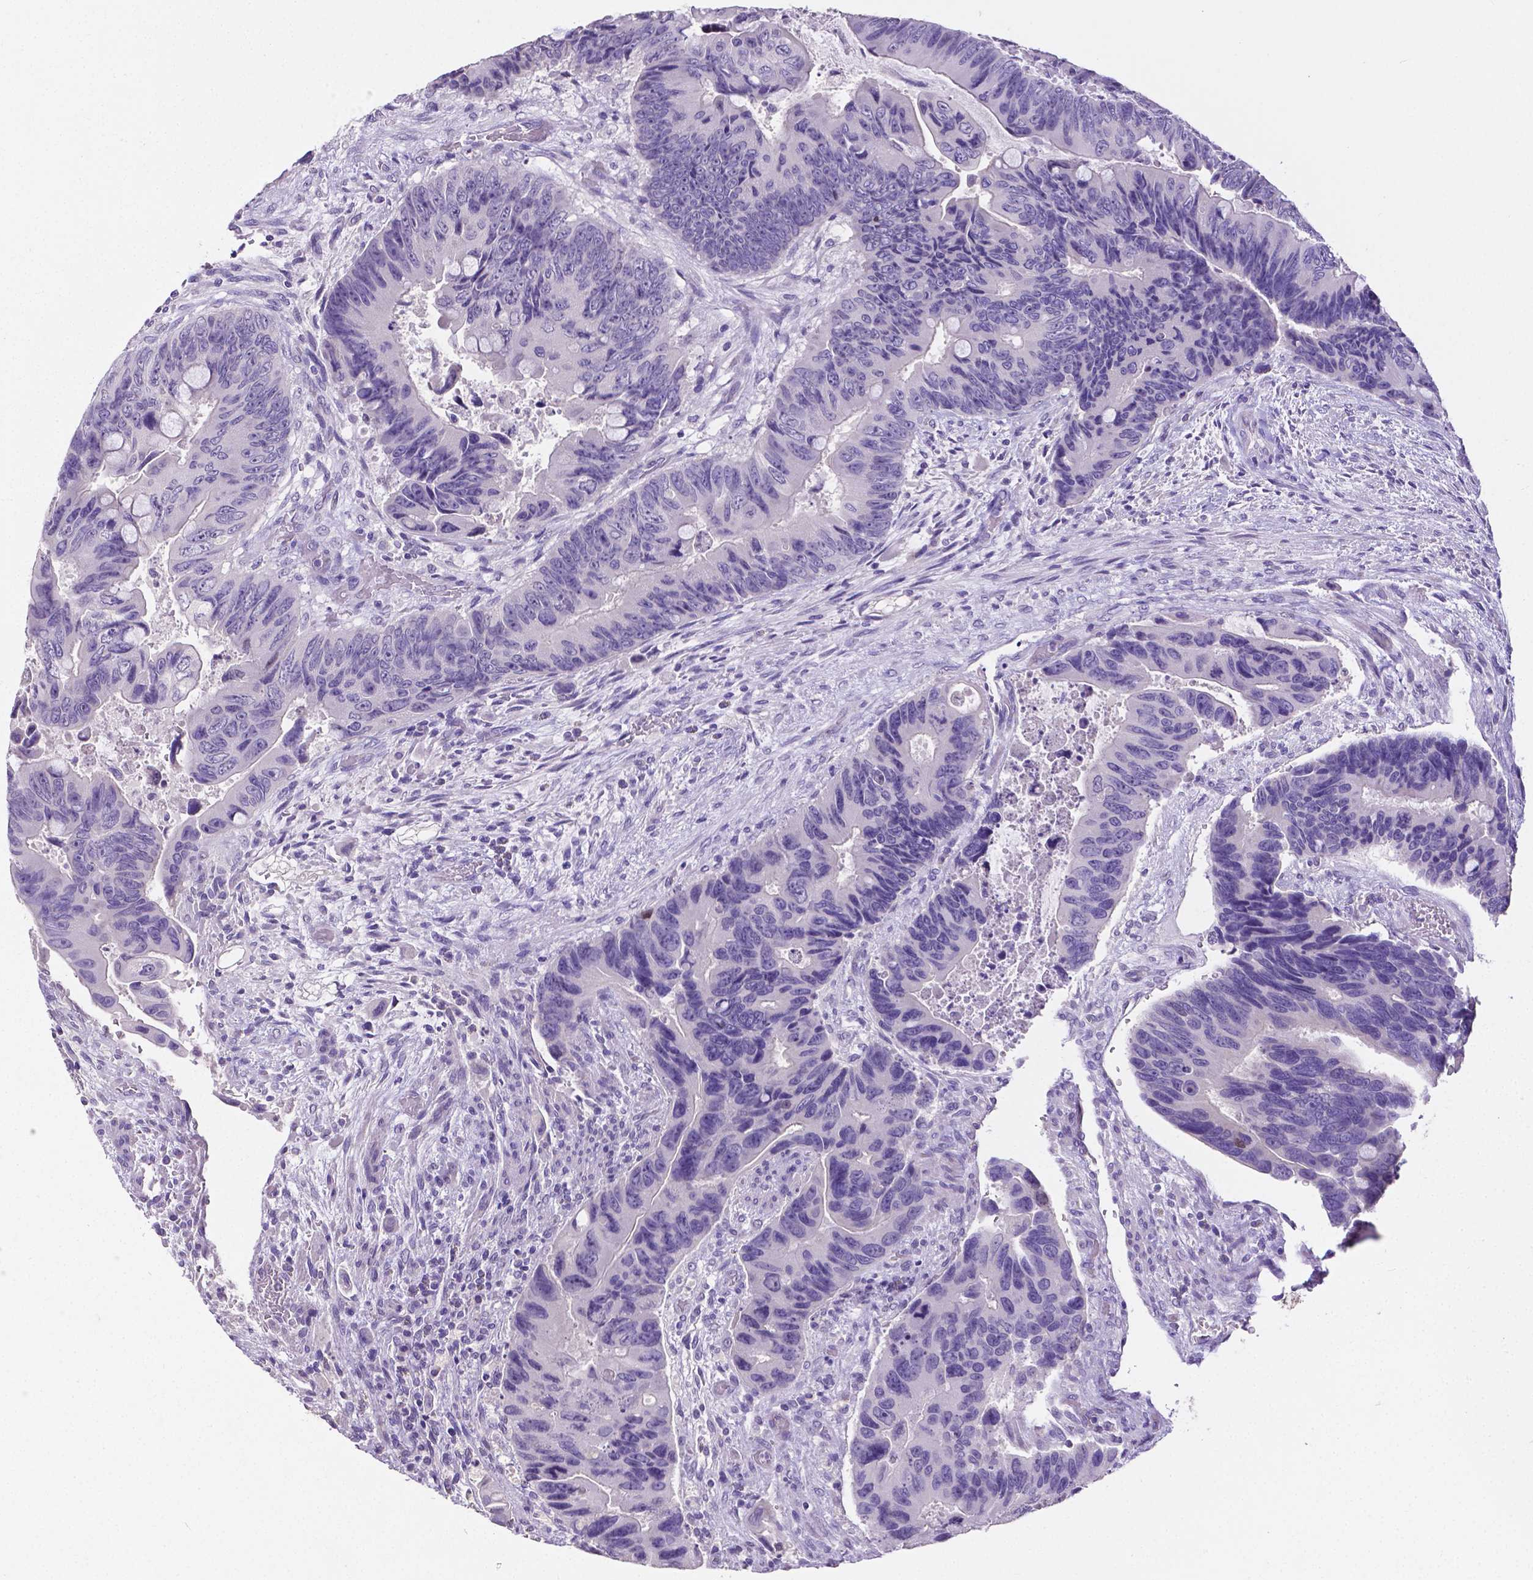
{"staining": {"intensity": "negative", "quantity": "none", "location": "none"}, "tissue": "colorectal cancer", "cell_type": "Tumor cells", "image_type": "cancer", "snomed": [{"axis": "morphology", "description": "Adenocarcinoma, NOS"}, {"axis": "topography", "description": "Rectum"}], "caption": "There is no significant positivity in tumor cells of colorectal cancer. Brightfield microscopy of IHC stained with DAB (brown) and hematoxylin (blue), captured at high magnification.", "gene": "SATB2", "patient": {"sex": "male", "age": 63}}